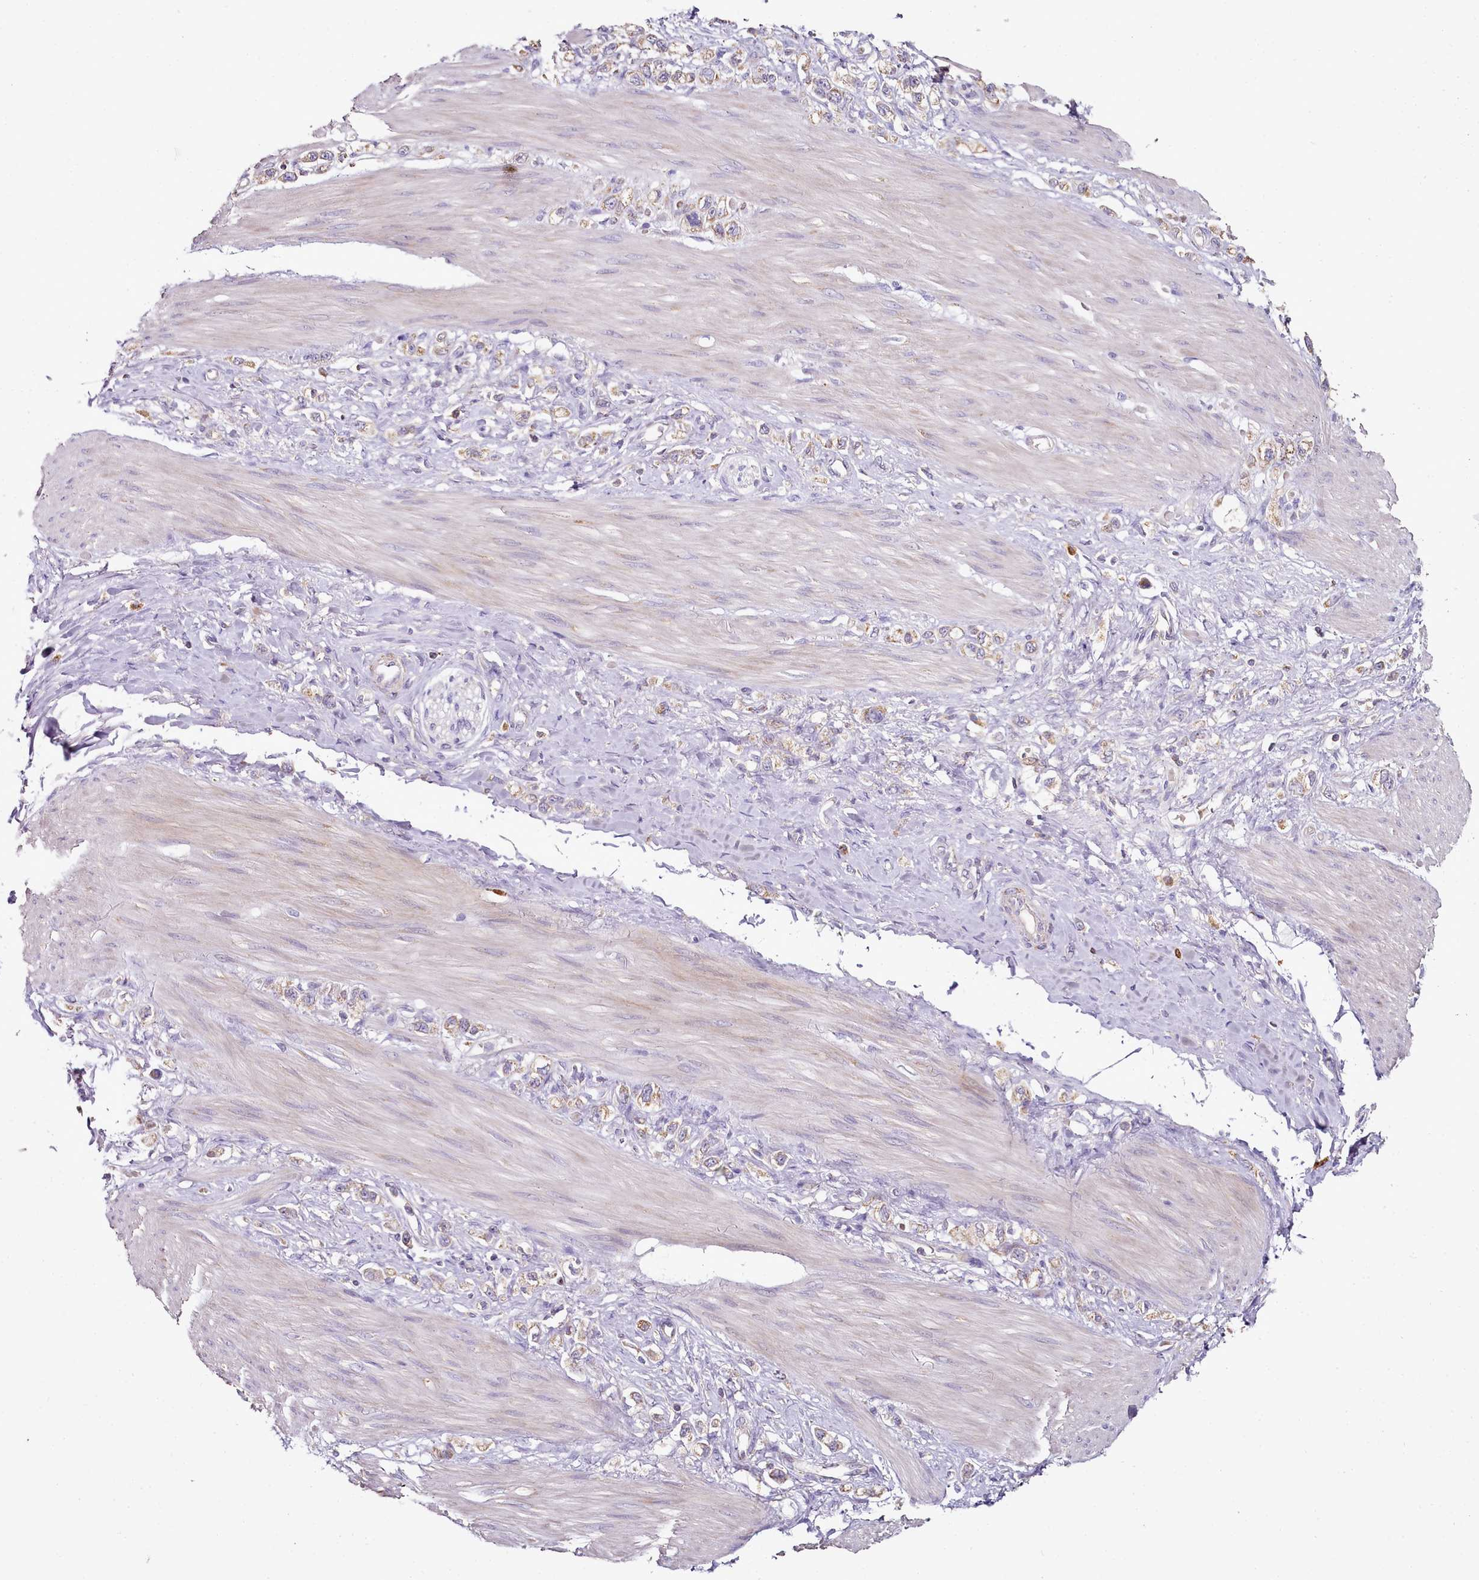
{"staining": {"intensity": "weak", "quantity": ">75%", "location": "cytoplasmic/membranous"}, "tissue": "stomach cancer", "cell_type": "Tumor cells", "image_type": "cancer", "snomed": [{"axis": "morphology", "description": "Adenocarcinoma, NOS"}, {"axis": "topography", "description": "Stomach"}], "caption": "Tumor cells show weak cytoplasmic/membranous staining in approximately >75% of cells in stomach adenocarcinoma.", "gene": "ACSS1", "patient": {"sex": "female", "age": 65}}